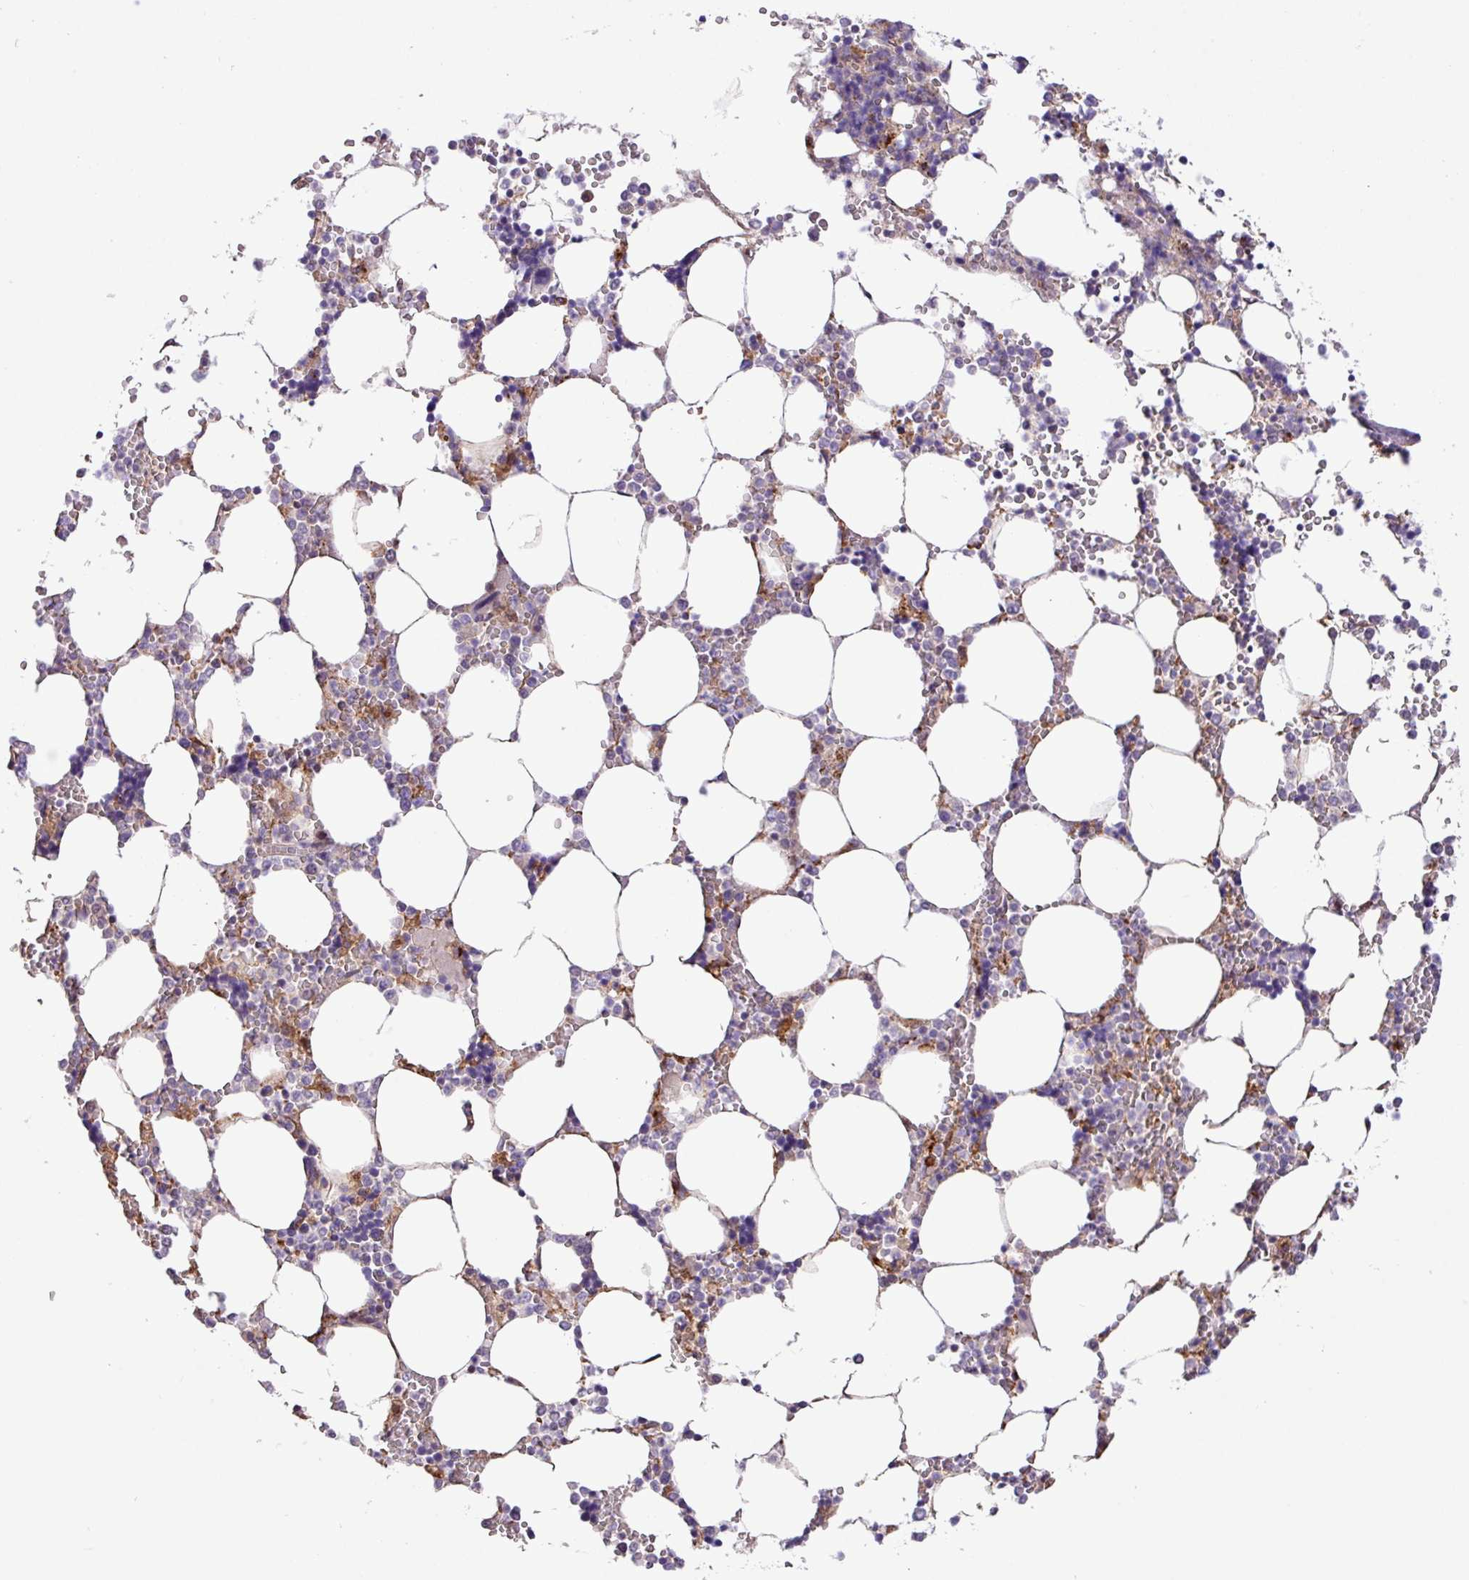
{"staining": {"intensity": "negative", "quantity": "none", "location": "none"}, "tissue": "bone marrow", "cell_type": "Hematopoietic cells", "image_type": "normal", "snomed": [{"axis": "morphology", "description": "Normal tissue, NOS"}, {"axis": "topography", "description": "Bone marrow"}], "caption": "There is no significant expression in hematopoietic cells of bone marrow. (Brightfield microscopy of DAB immunohistochemistry at high magnification).", "gene": "RPP25L", "patient": {"sex": "male", "age": 64}}